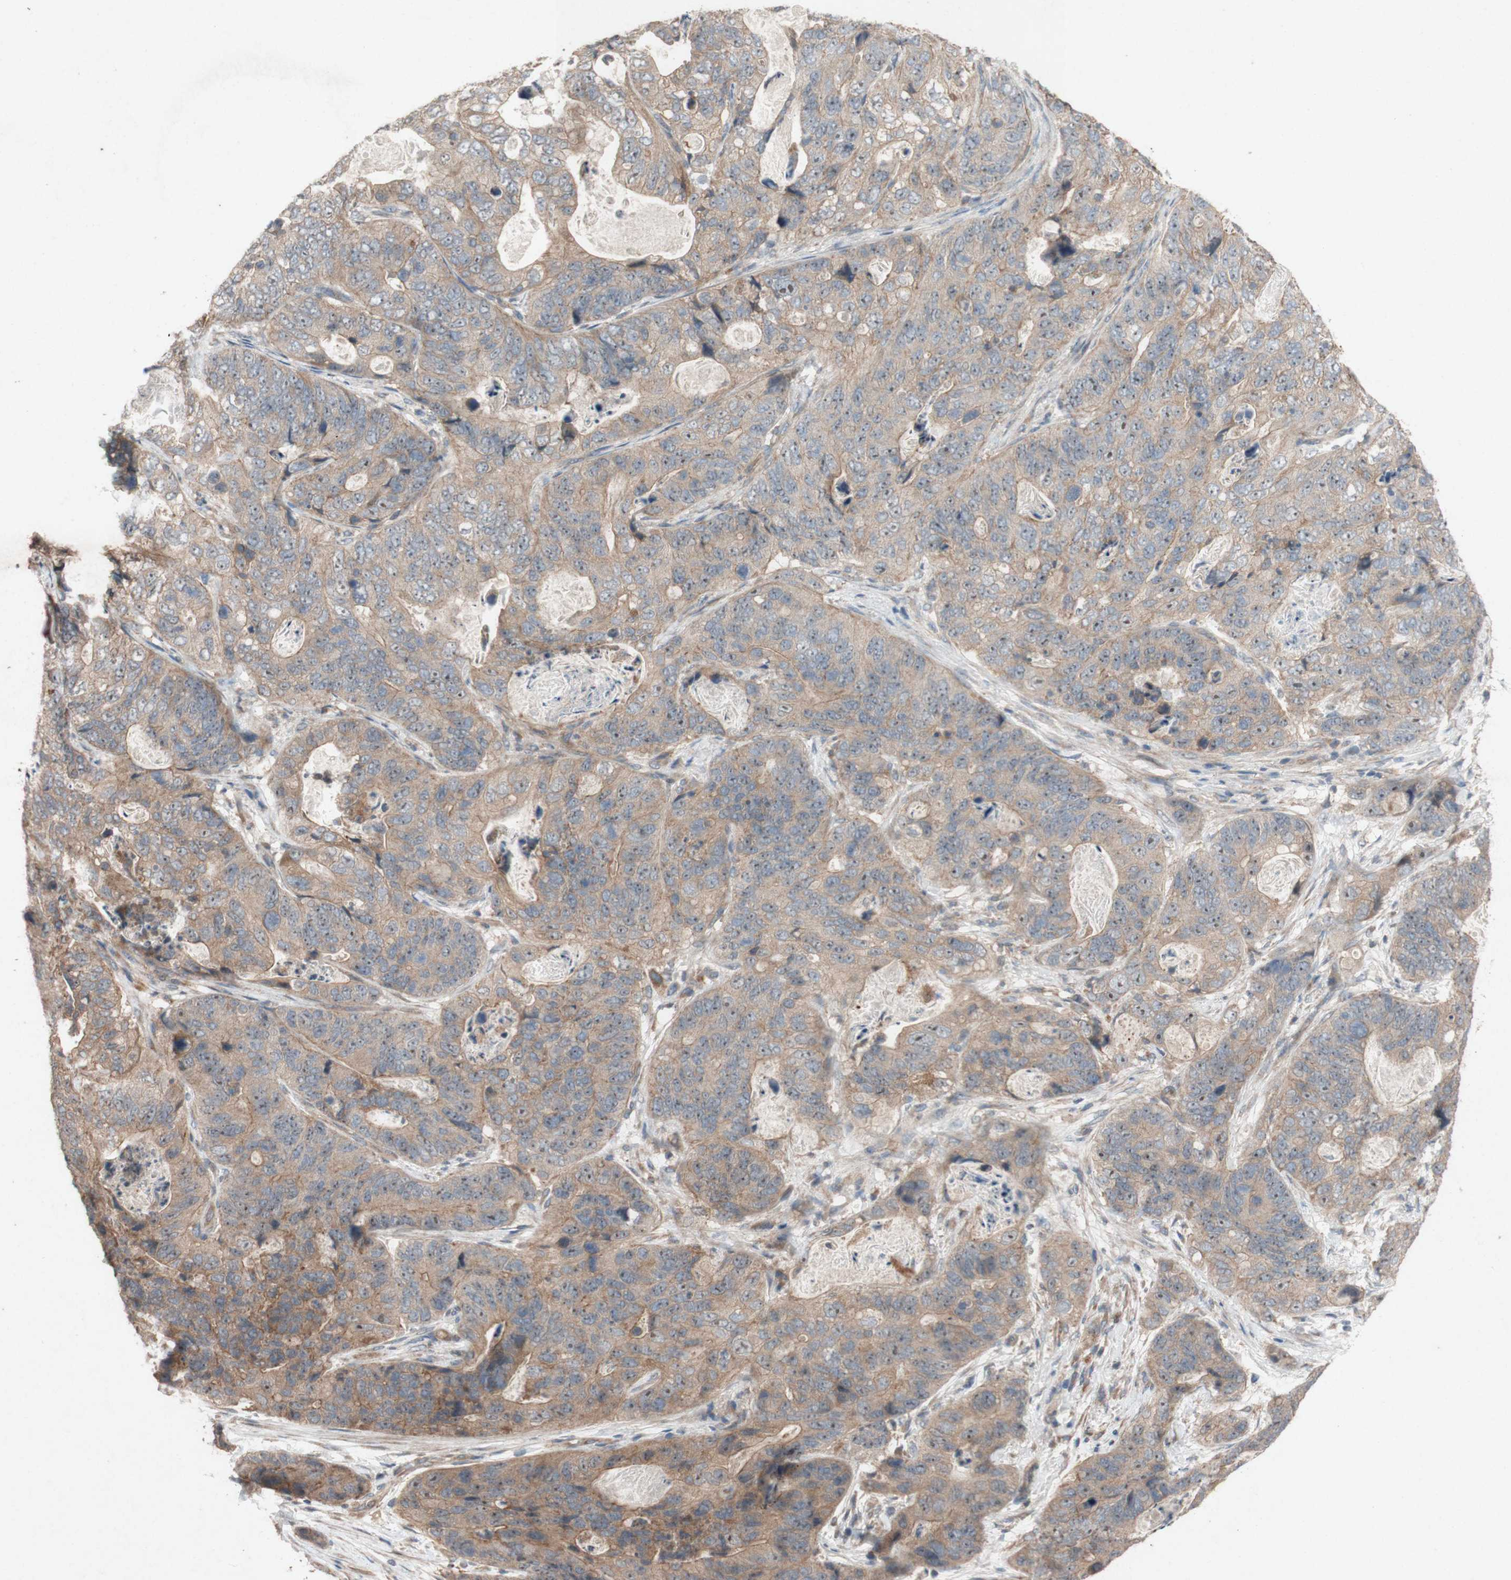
{"staining": {"intensity": "weak", "quantity": ">75%", "location": "cytoplasmic/membranous"}, "tissue": "stomach cancer", "cell_type": "Tumor cells", "image_type": "cancer", "snomed": [{"axis": "morphology", "description": "Adenocarcinoma, NOS"}, {"axis": "topography", "description": "Stomach"}], "caption": "Weak cytoplasmic/membranous protein staining is identified in about >75% of tumor cells in stomach cancer (adenocarcinoma).", "gene": "ATP6V1F", "patient": {"sex": "female", "age": 89}}